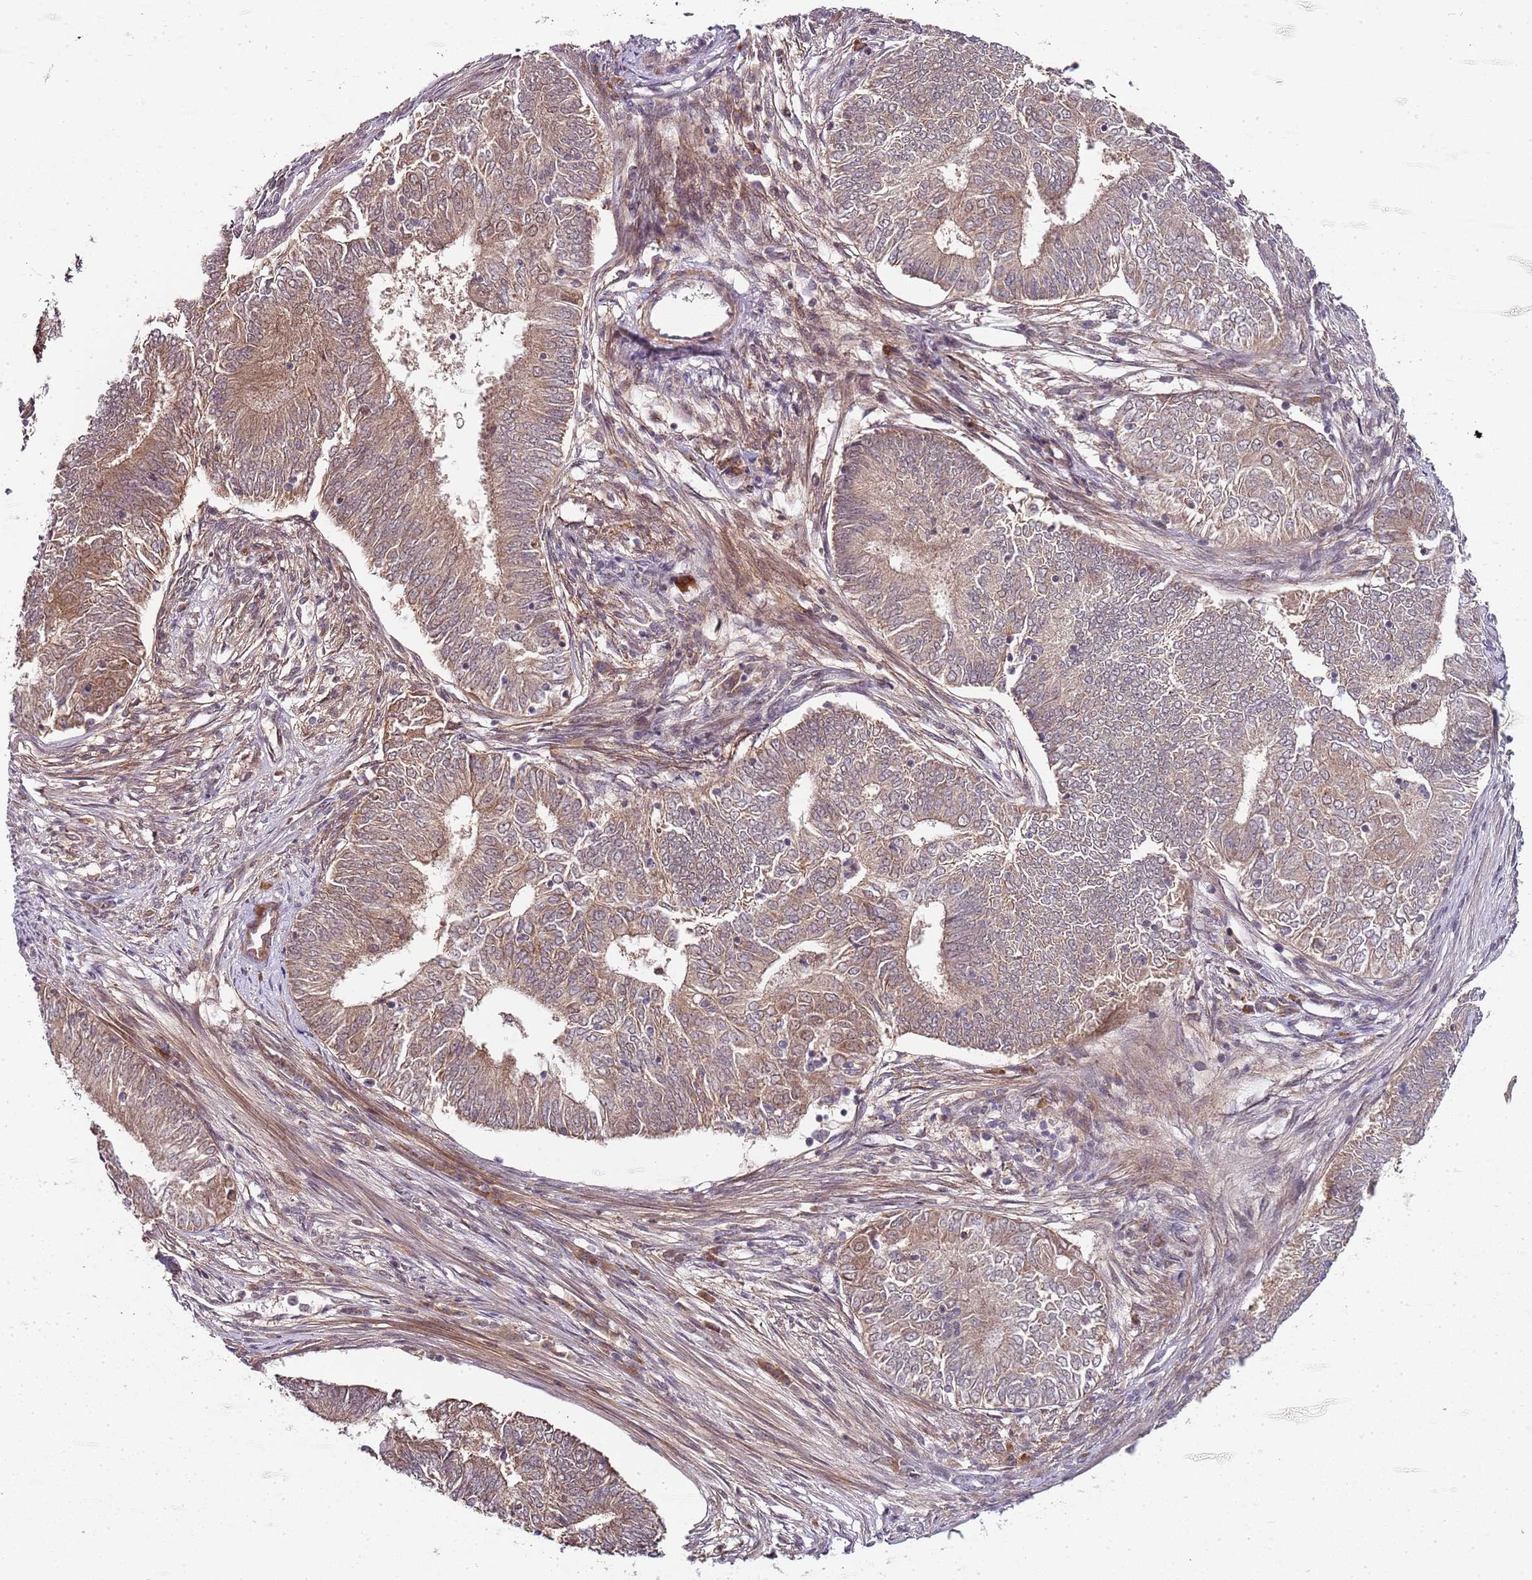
{"staining": {"intensity": "moderate", "quantity": ">75%", "location": "cytoplasmic/membranous"}, "tissue": "endometrial cancer", "cell_type": "Tumor cells", "image_type": "cancer", "snomed": [{"axis": "morphology", "description": "Adenocarcinoma, NOS"}, {"axis": "topography", "description": "Endometrium"}], "caption": "Tumor cells exhibit moderate cytoplasmic/membranous positivity in about >75% of cells in adenocarcinoma (endometrial).", "gene": "EDC3", "patient": {"sex": "female", "age": 62}}